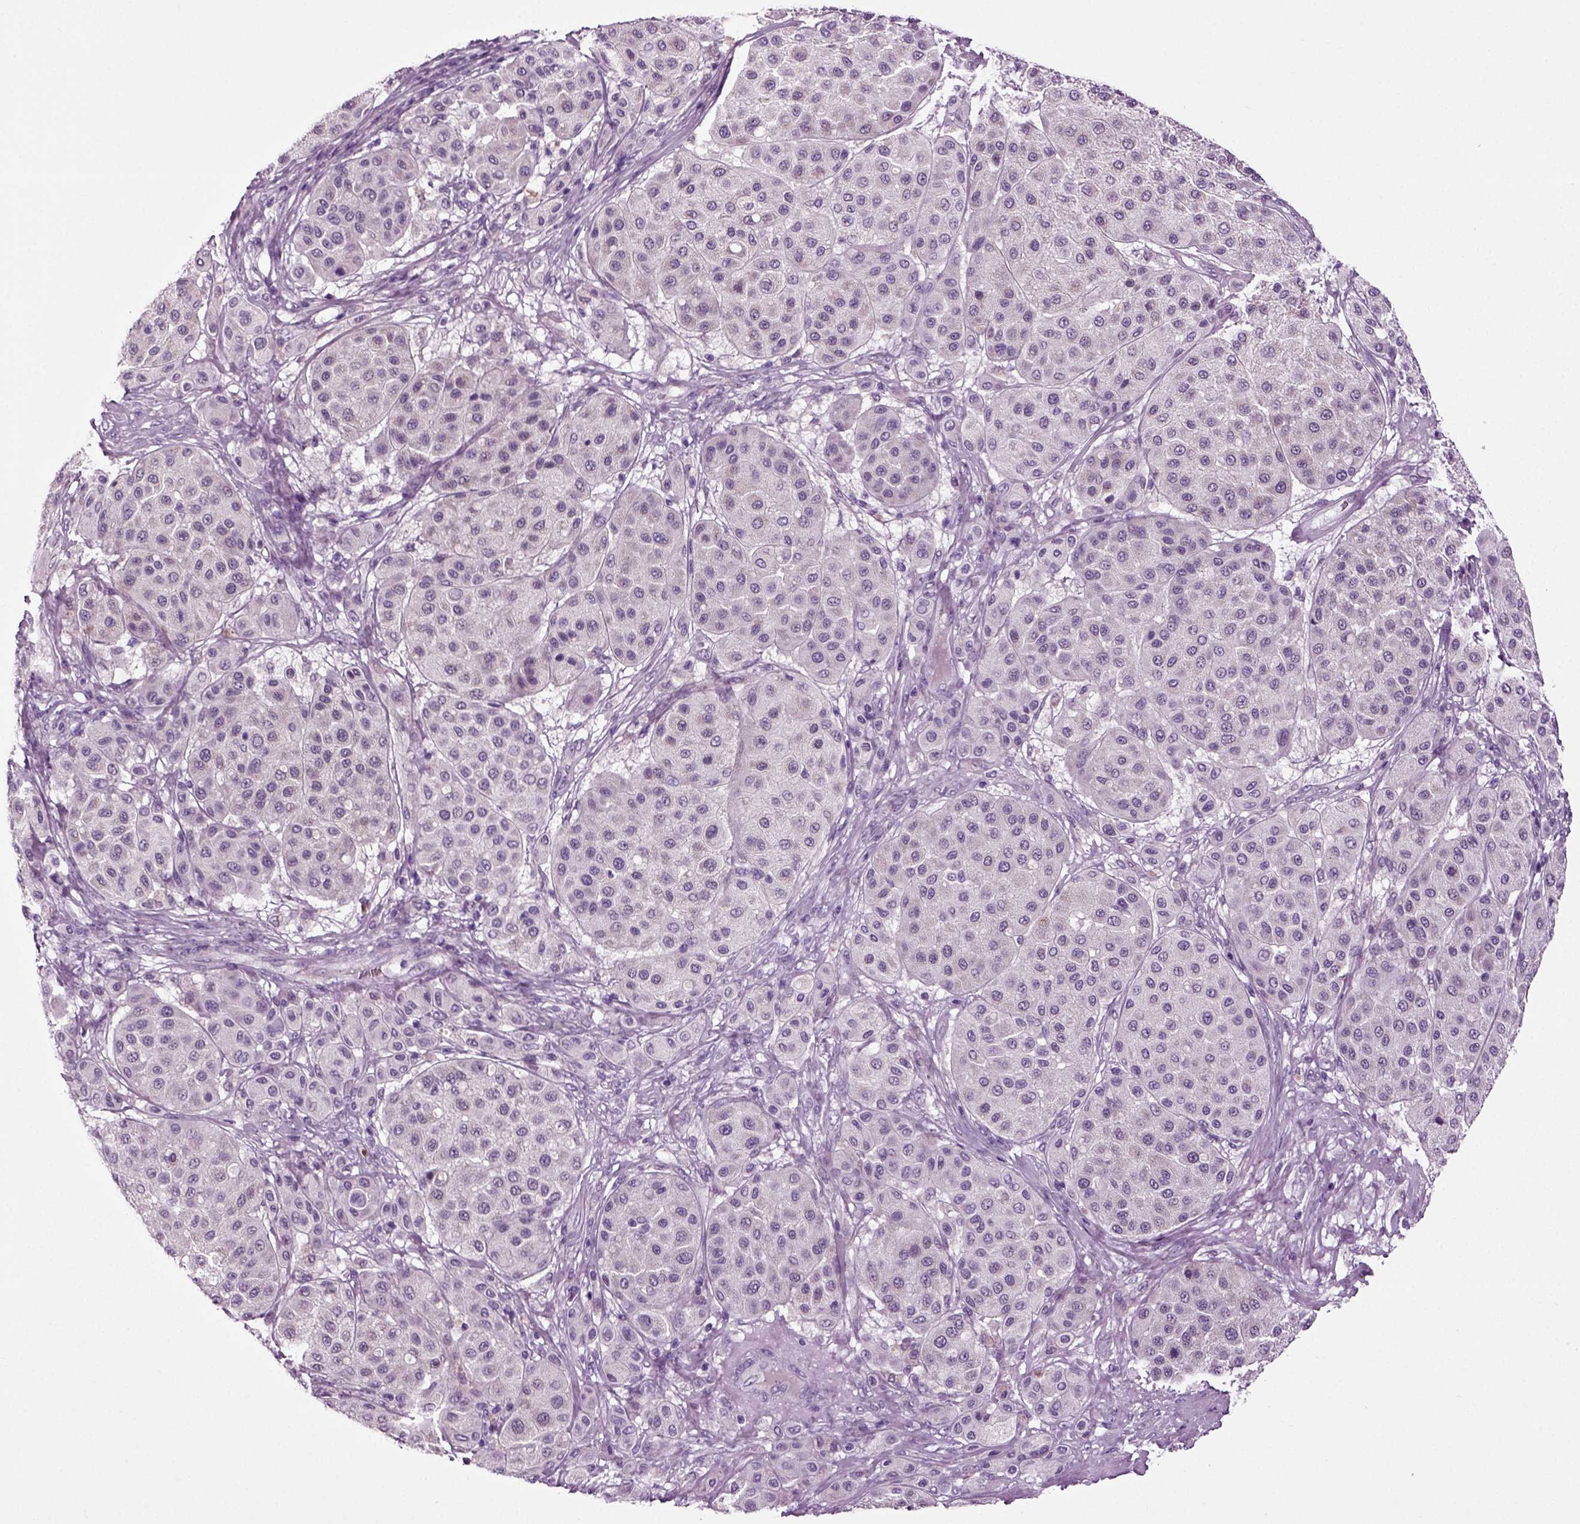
{"staining": {"intensity": "negative", "quantity": "none", "location": "none"}, "tissue": "melanoma", "cell_type": "Tumor cells", "image_type": "cancer", "snomed": [{"axis": "morphology", "description": "Malignant melanoma, Metastatic site"}, {"axis": "topography", "description": "Smooth muscle"}], "caption": "Melanoma was stained to show a protein in brown. There is no significant staining in tumor cells.", "gene": "SPATA17", "patient": {"sex": "male", "age": 41}}